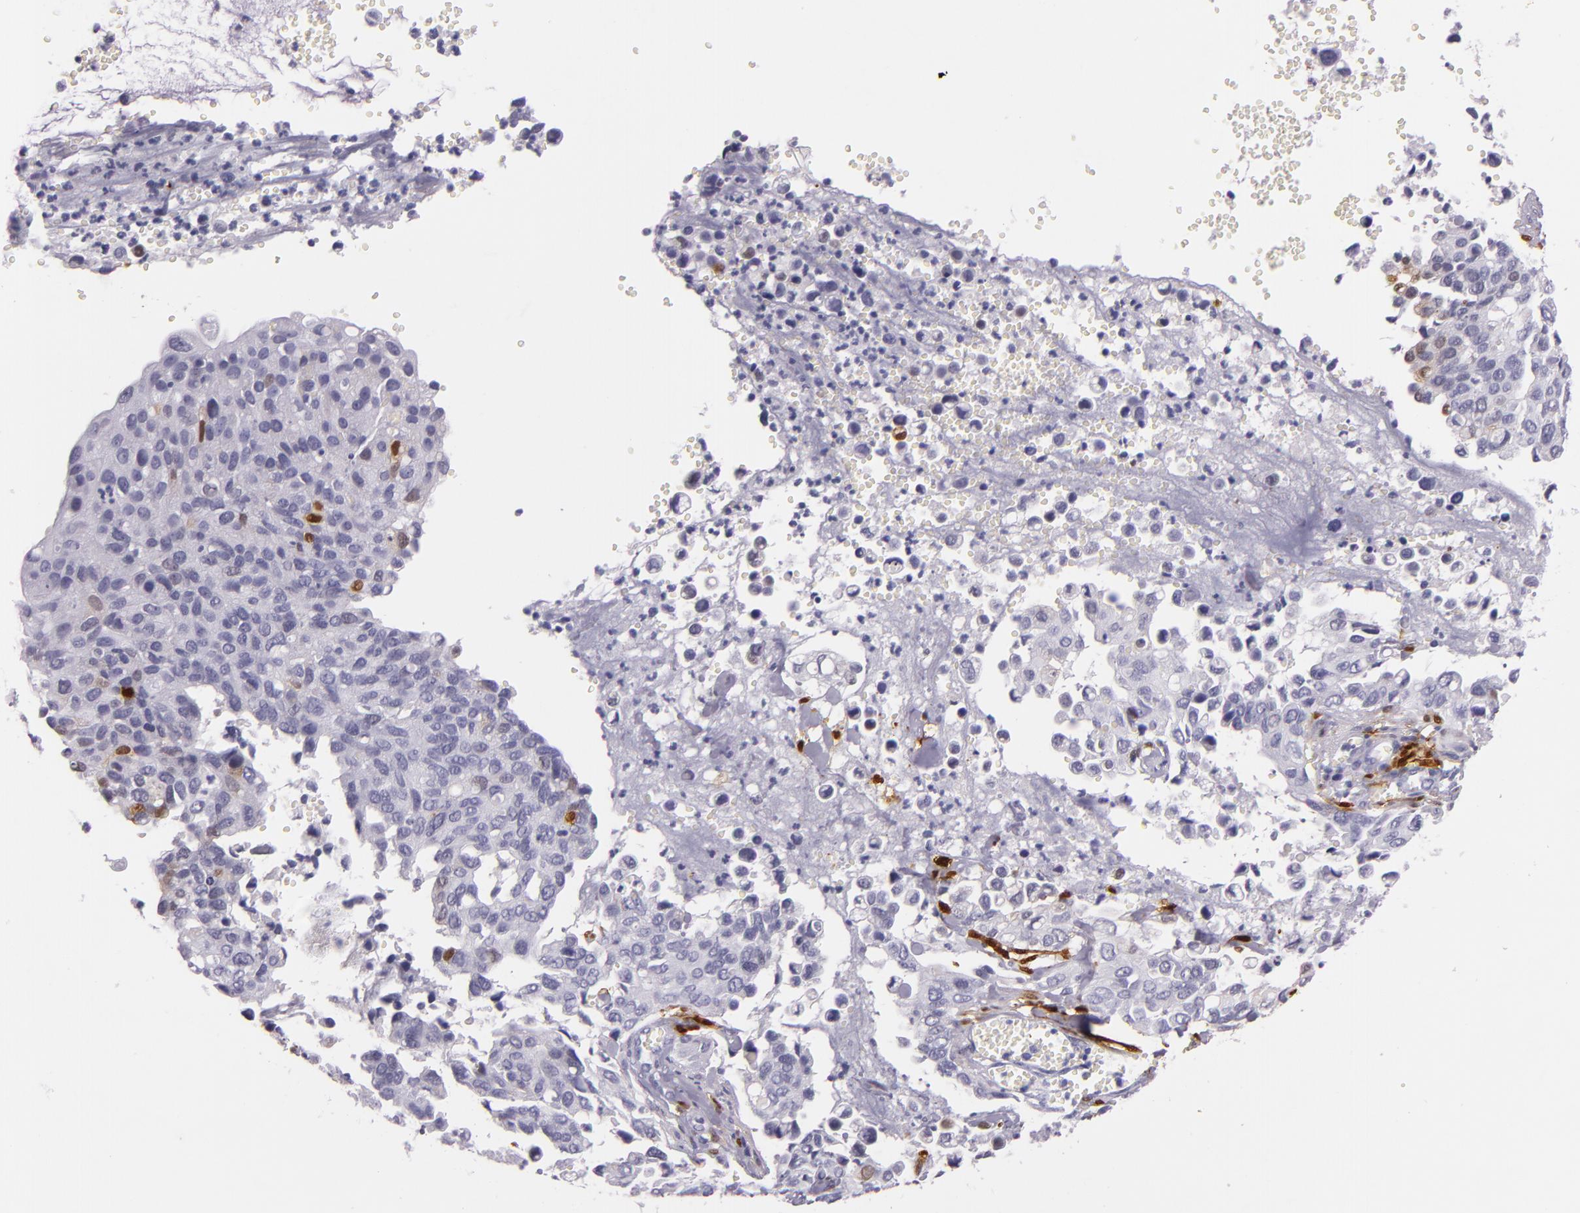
{"staining": {"intensity": "moderate", "quantity": "<25%", "location": "nuclear"}, "tissue": "cervical cancer", "cell_type": "Tumor cells", "image_type": "cancer", "snomed": [{"axis": "morphology", "description": "Normal tissue, NOS"}, {"axis": "morphology", "description": "Squamous cell carcinoma, NOS"}, {"axis": "topography", "description": "Cervix"}], "caption": "Immunohistochemical staining of cervical squamous cell carcinoma displays low levels of moderate nuclear protein staining in about <25% of tumor cells. Nuclei are stained in blue.", "gene": "MT1A", "patient": {"sex": "female", "age": 45}}